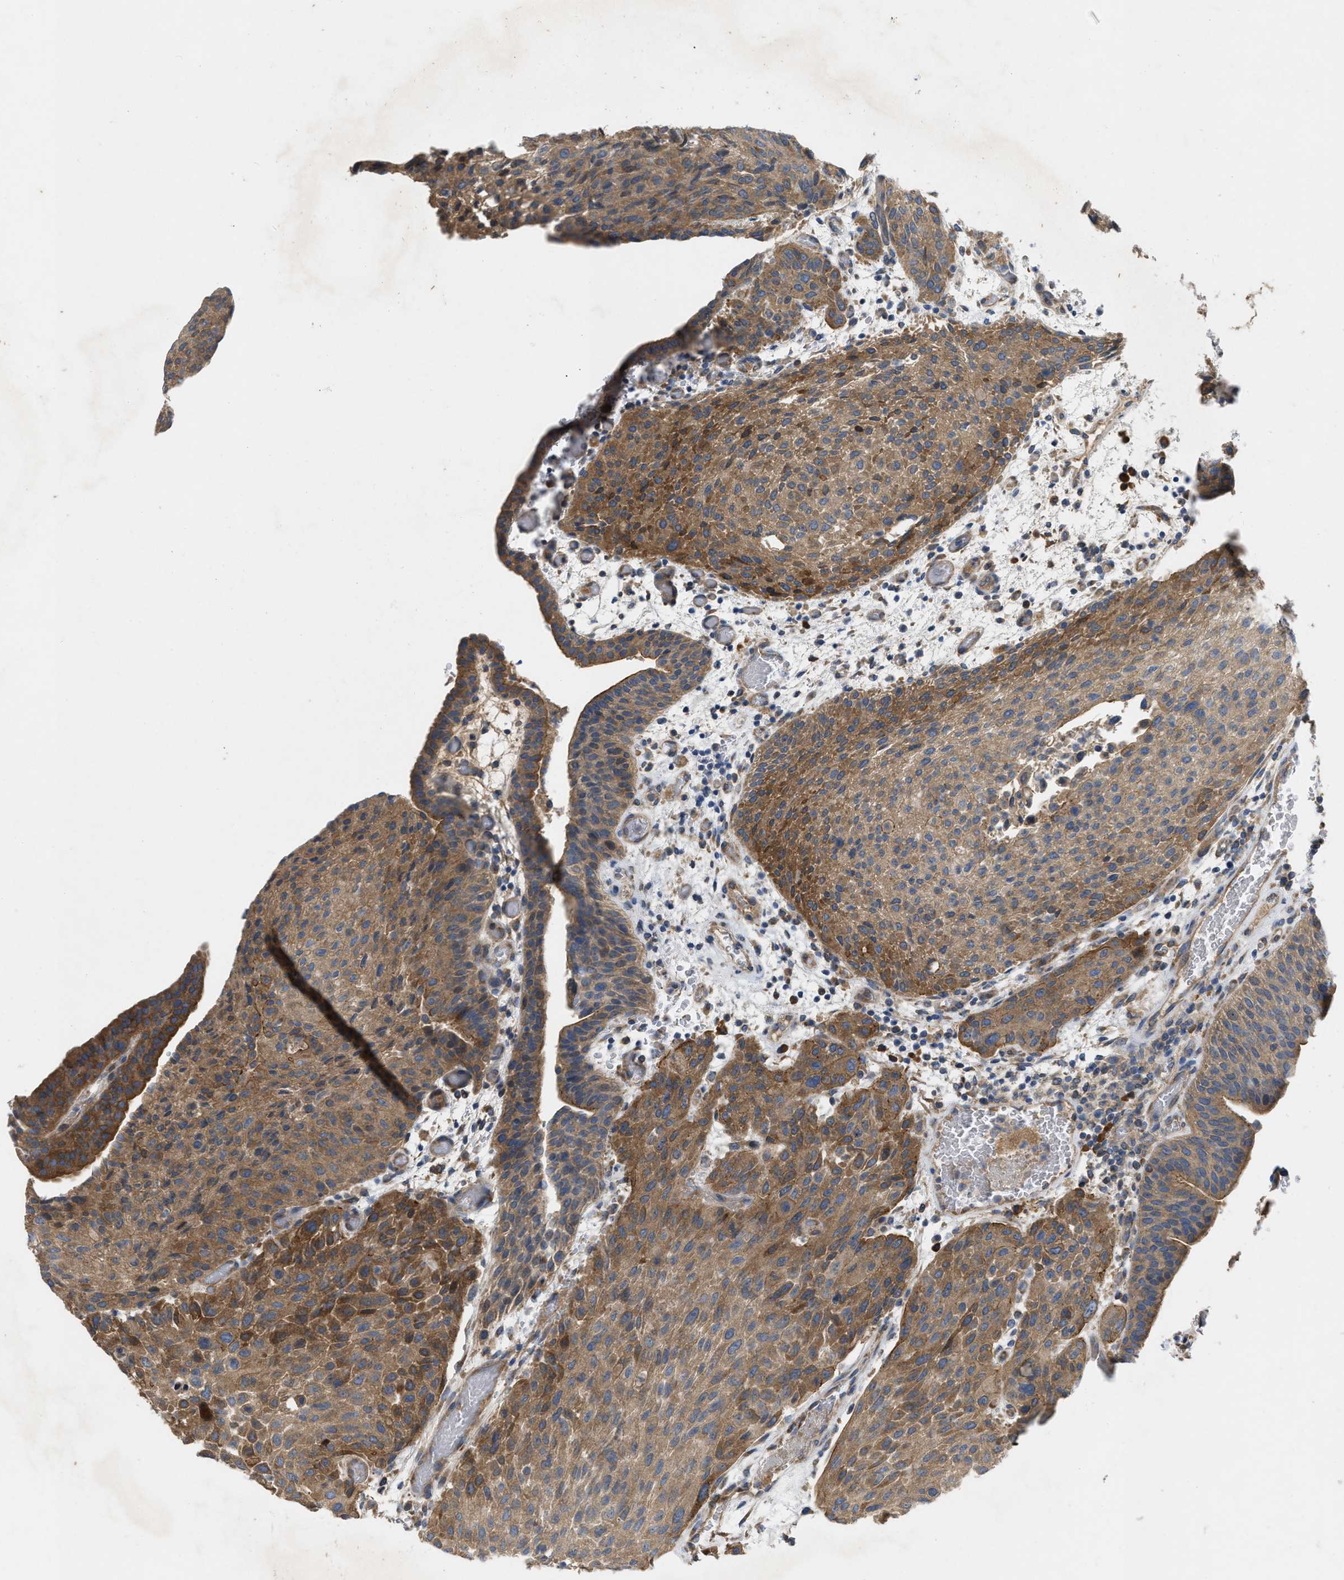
{"staining": {"intensity": "strong", "quantity": ">75%", "location": "cytoplasmic/membranous"}, "tissue": "urothelial cancer", "cell_type": "Tumor cells", "image_type": "cancer", "snomed": [{"axis": "morphology", "description": "Urothelial carcinoma, Low grade"}, {"axis": "morphology", "description": "Urothelial carcinoma, High grade"}, {"axis": "topography", "description": "Urinary bladder"}], "caption": "An image showing strong cytoplasmic/membranous expression in approximately >75% of tumor cells in high-grade urothelial carcinoma, as visualized by brown immunohistochemical staining.", "gene": "TMEM131", "patient": {"sex": "male", "age": 35}}